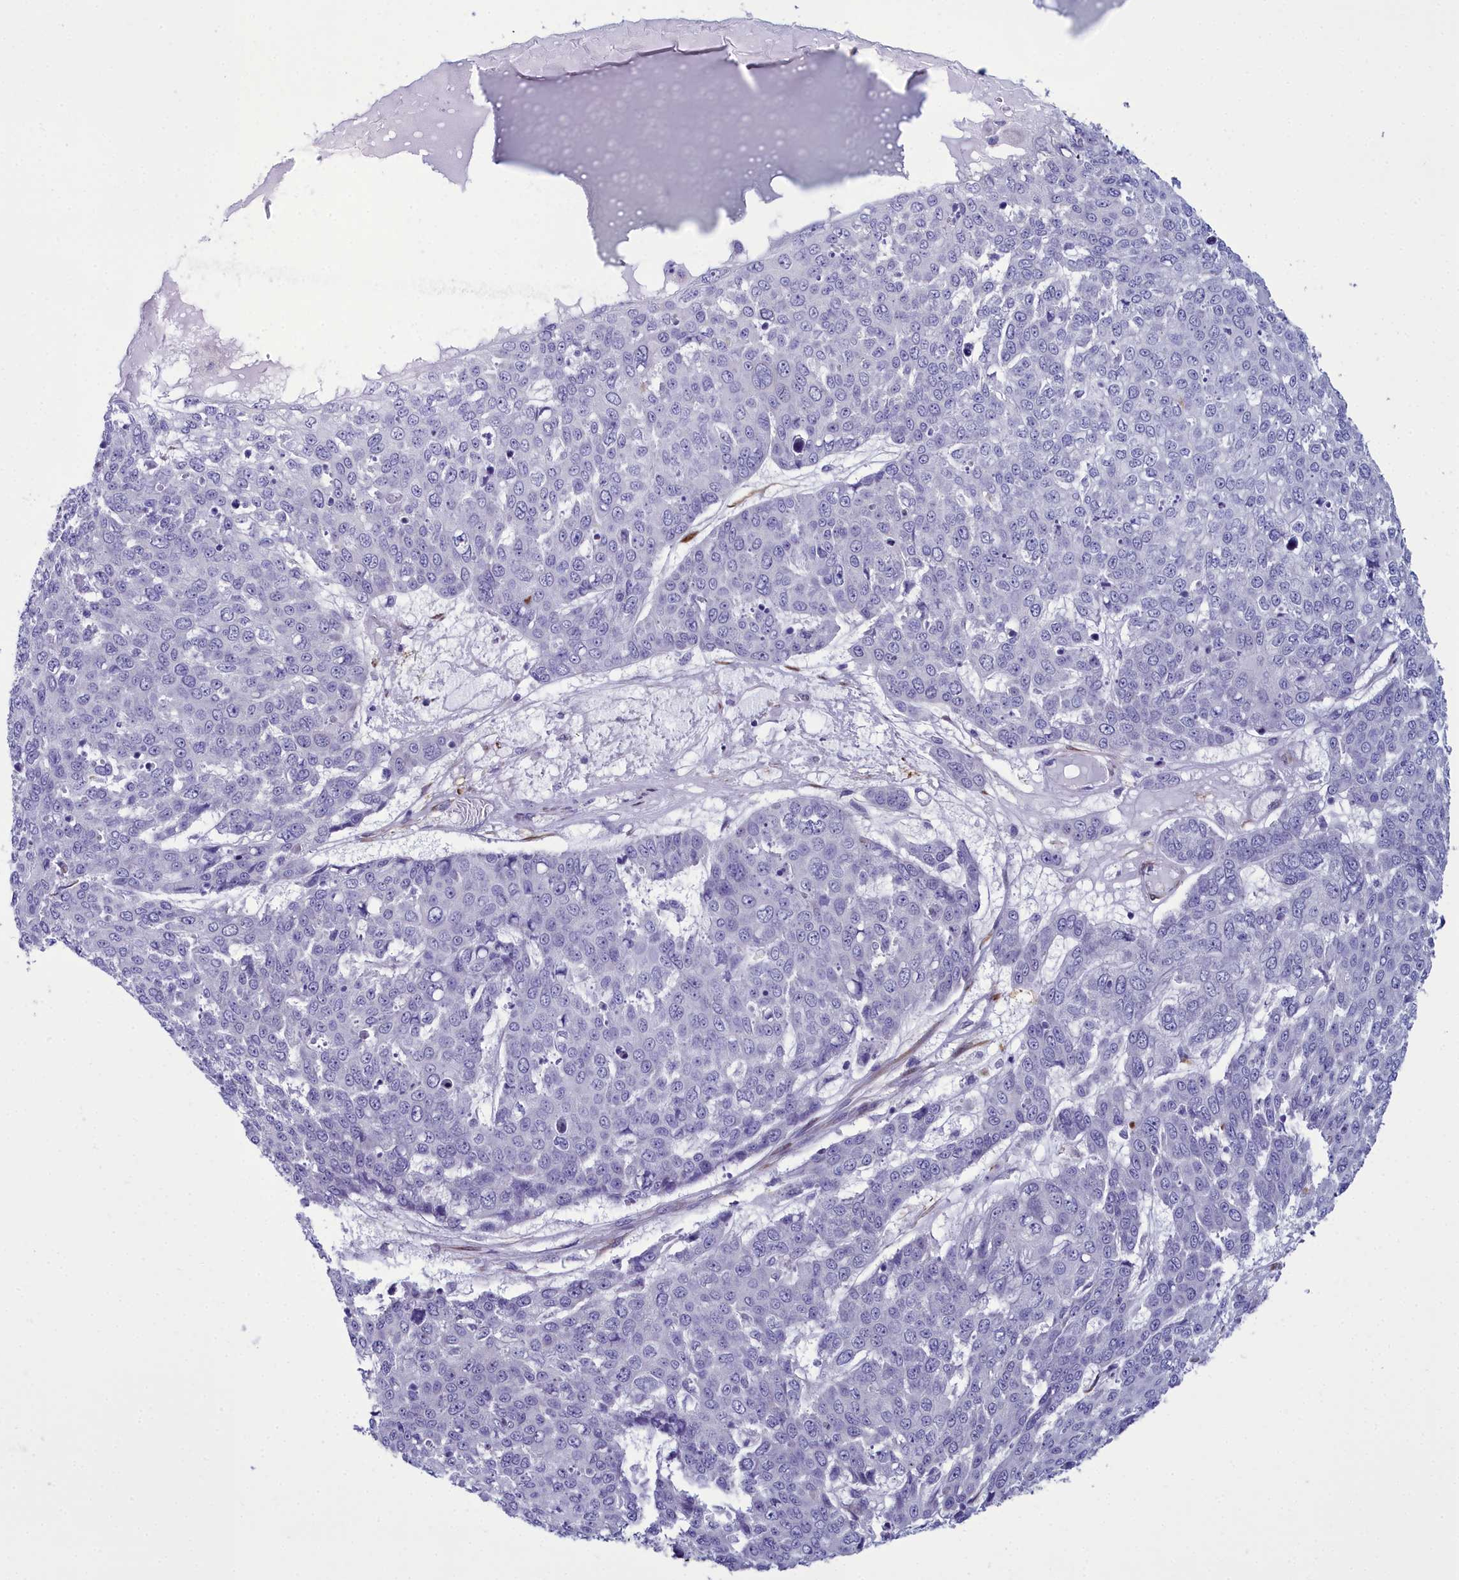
{"staining": {"intensity": "negative", "quantity": "none", "location": "none"}, "tissue": "skin cancer", "cell_type": "Tumor cells", "image_type": "cancer", "snomed": [{"axis": "morphology", "description": "Squamous cell carcinoma, NOS"}, {"axis": "topography", "description": "Skin"}], "caption": "Squamous cell carcinoma (skin) stained for a protein using immunohistochemistry (IHC) reveals no staining tumor cells.", "gene": "PPP1R14A", "patient": {"sex": "male", "age": 71}}